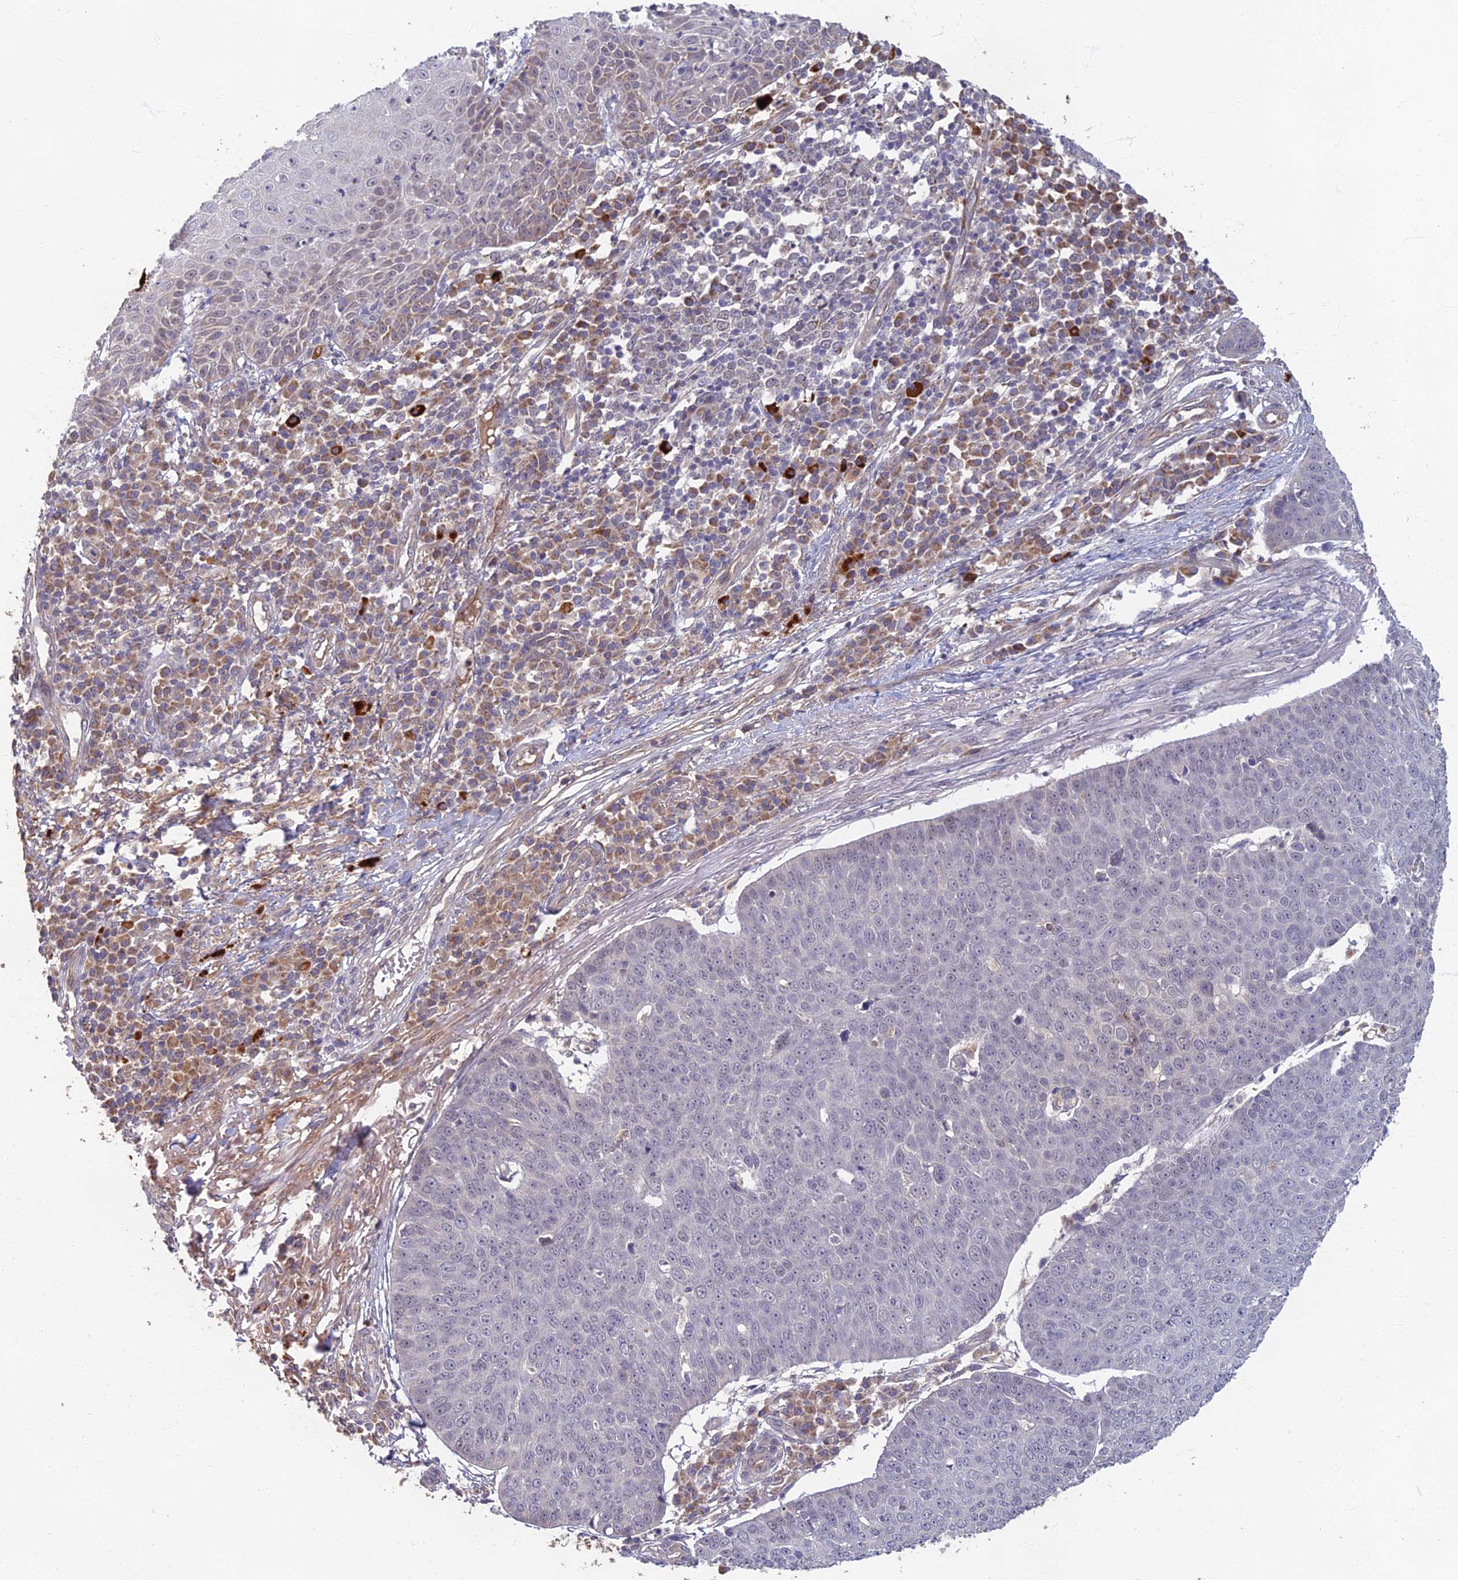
{"staining": {"intensity": "negative", "quantity": "none", "location": "none"}, "tissue": "skin cancer", "cell_type": "Tumor cells", "image_type": "cancer", "snomed": [{"axis": "morphology", "description": "Squamous cell carcinoma, NOS"}, {"axis": "topography", "description": "Skin"}], "caption": "Tumor cells show no significant staining in skin cancer (squamous cell carcinoma).", "gene": "EARS2", "patient": {"sex": "male", "age": 71}}